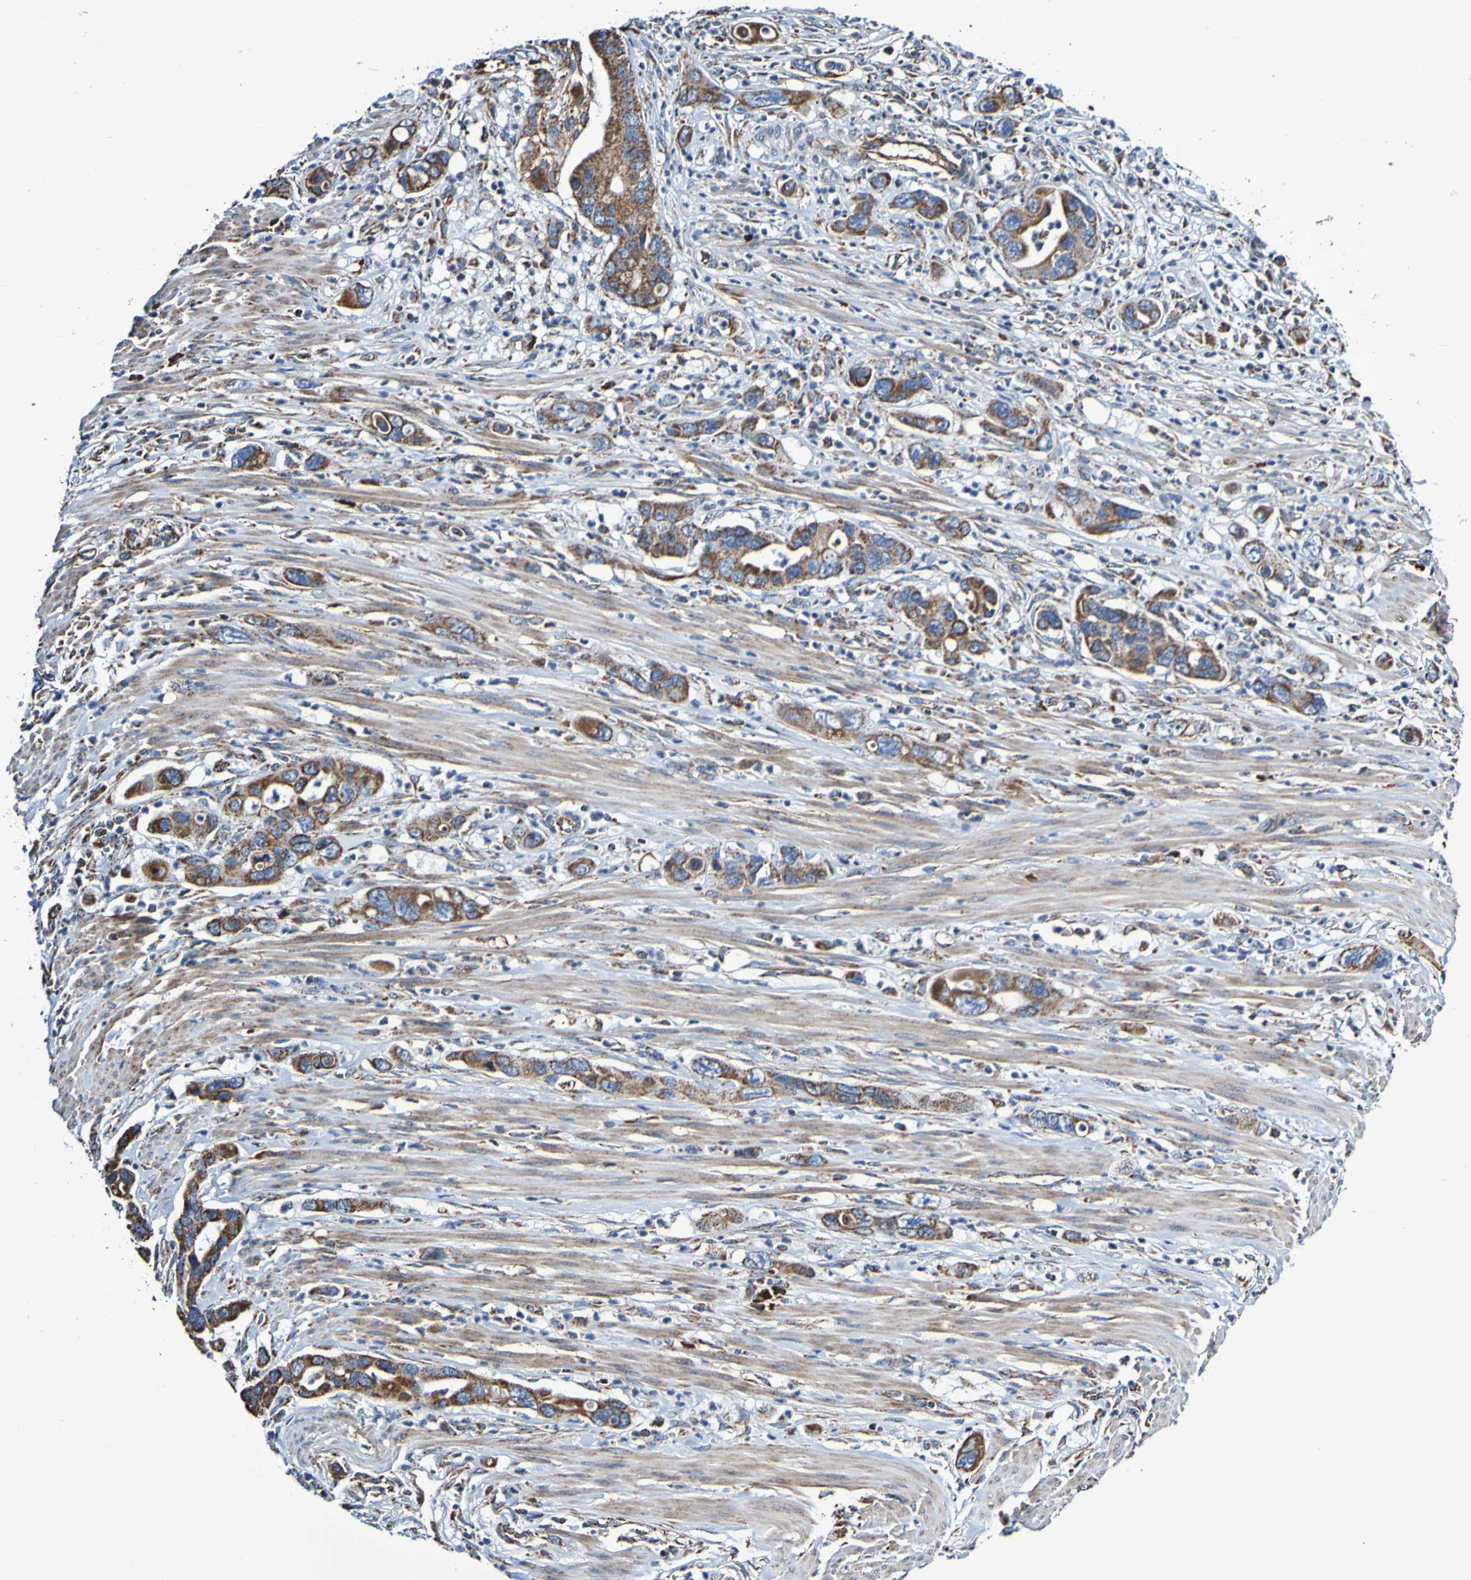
{"staining": {"intensity": "moderate", "quantity": ">75%", "location": "cytoplasmic/membranous"}, "tissue": "pancreatic cancer", "cell_type": "Tumor cells", "image_type": "cancer", "snomed": [{"axis": "morphology", "description": "Adenocarcinoma, NOS"}, {"axis": "topography", "description": "Pancreas"}], "caption": "A micrograph showing moderate cytoplasmic/membranous staining in approximately >75% of tumor cells in pancreatic cancer (adenocarcinoma), as visualized by brown immunohistochemical staining.", "gene": "IL18R1", "patient": {"sex": "female", "age": 71}}